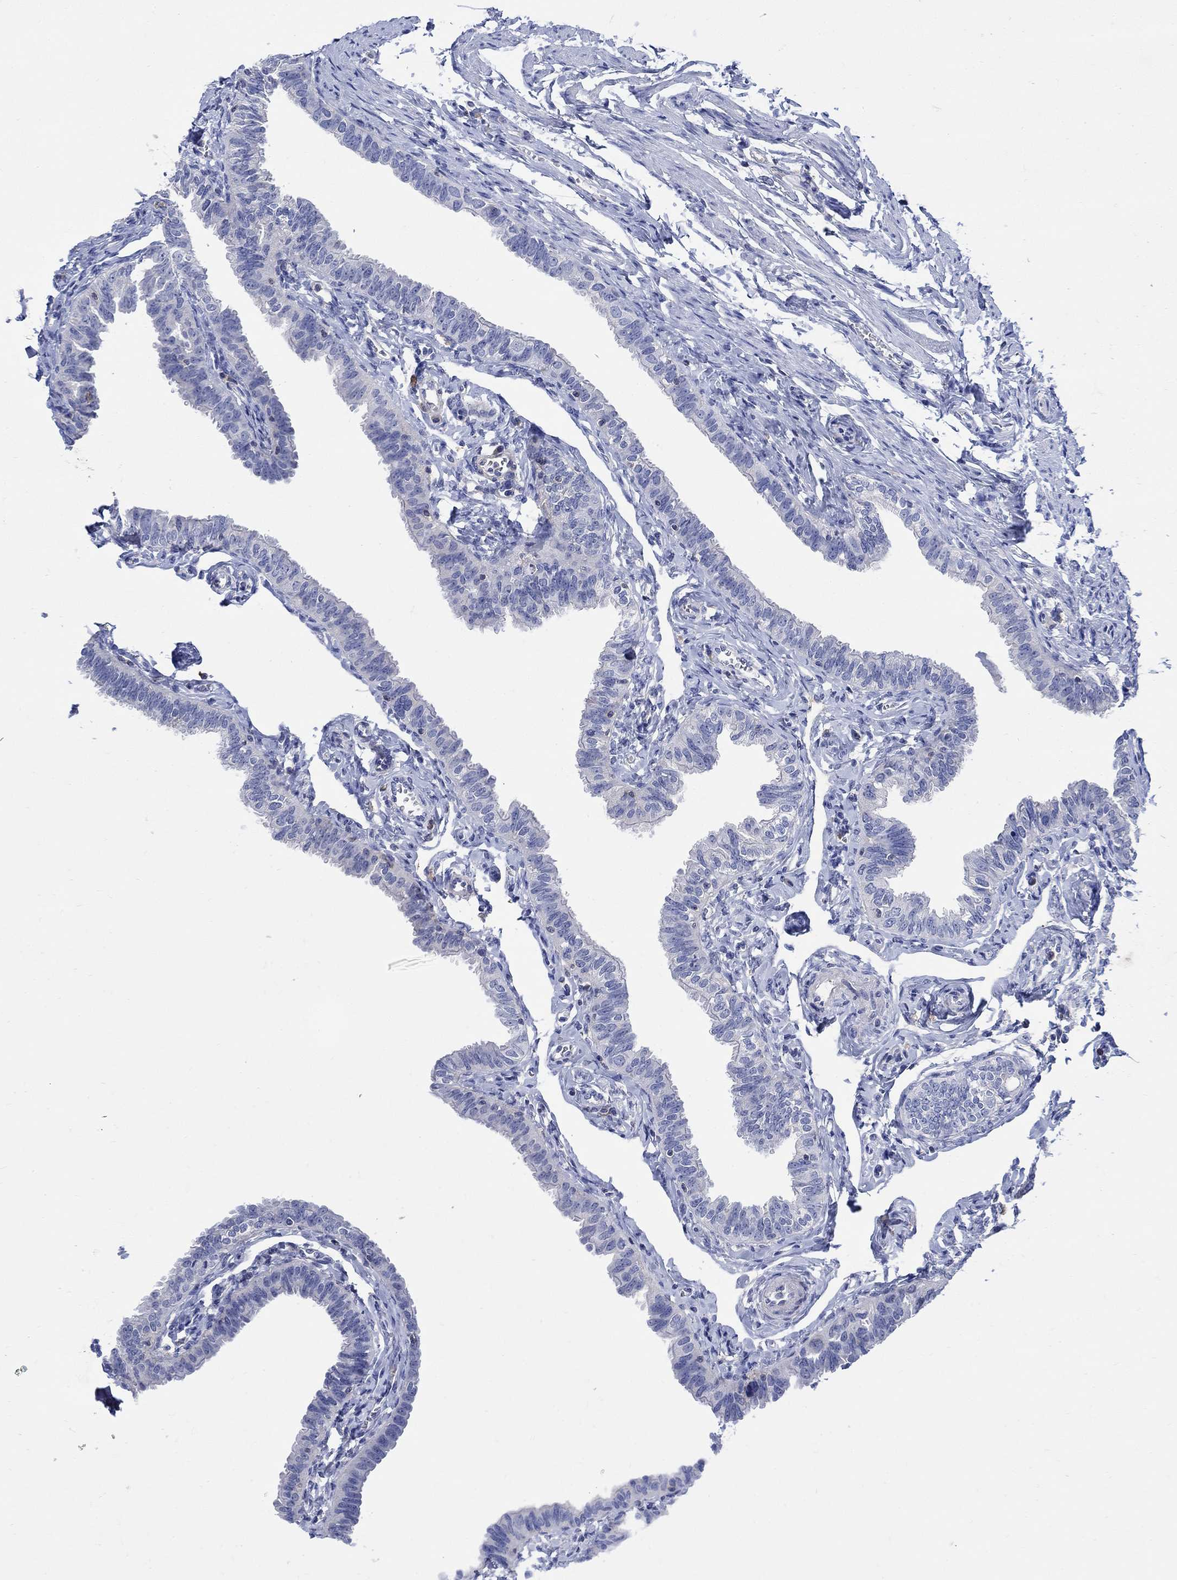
{"staining": {"intensity": "negative", "quantity": "none", "location": "none"}, "tissue": "fallopian tube", "cell_type": "Glandular cells", "image_type": "normal", "snomed": [{"axis": "morphology", "description": "Normal tissue, NOS"}, {"axis": "topography", "description": "Fallopian tube"}], "caption": "The histopathology image exhibits no significant expression in glandular cells of fallopian tube. The staining was performed using DAB to visualize the protein expression in brown, while the nuclei were stained in blue with hematoxylin (Magnification: 20x).", "gene": "GCM1", "patient": {"sex": "female", "age": 54}}